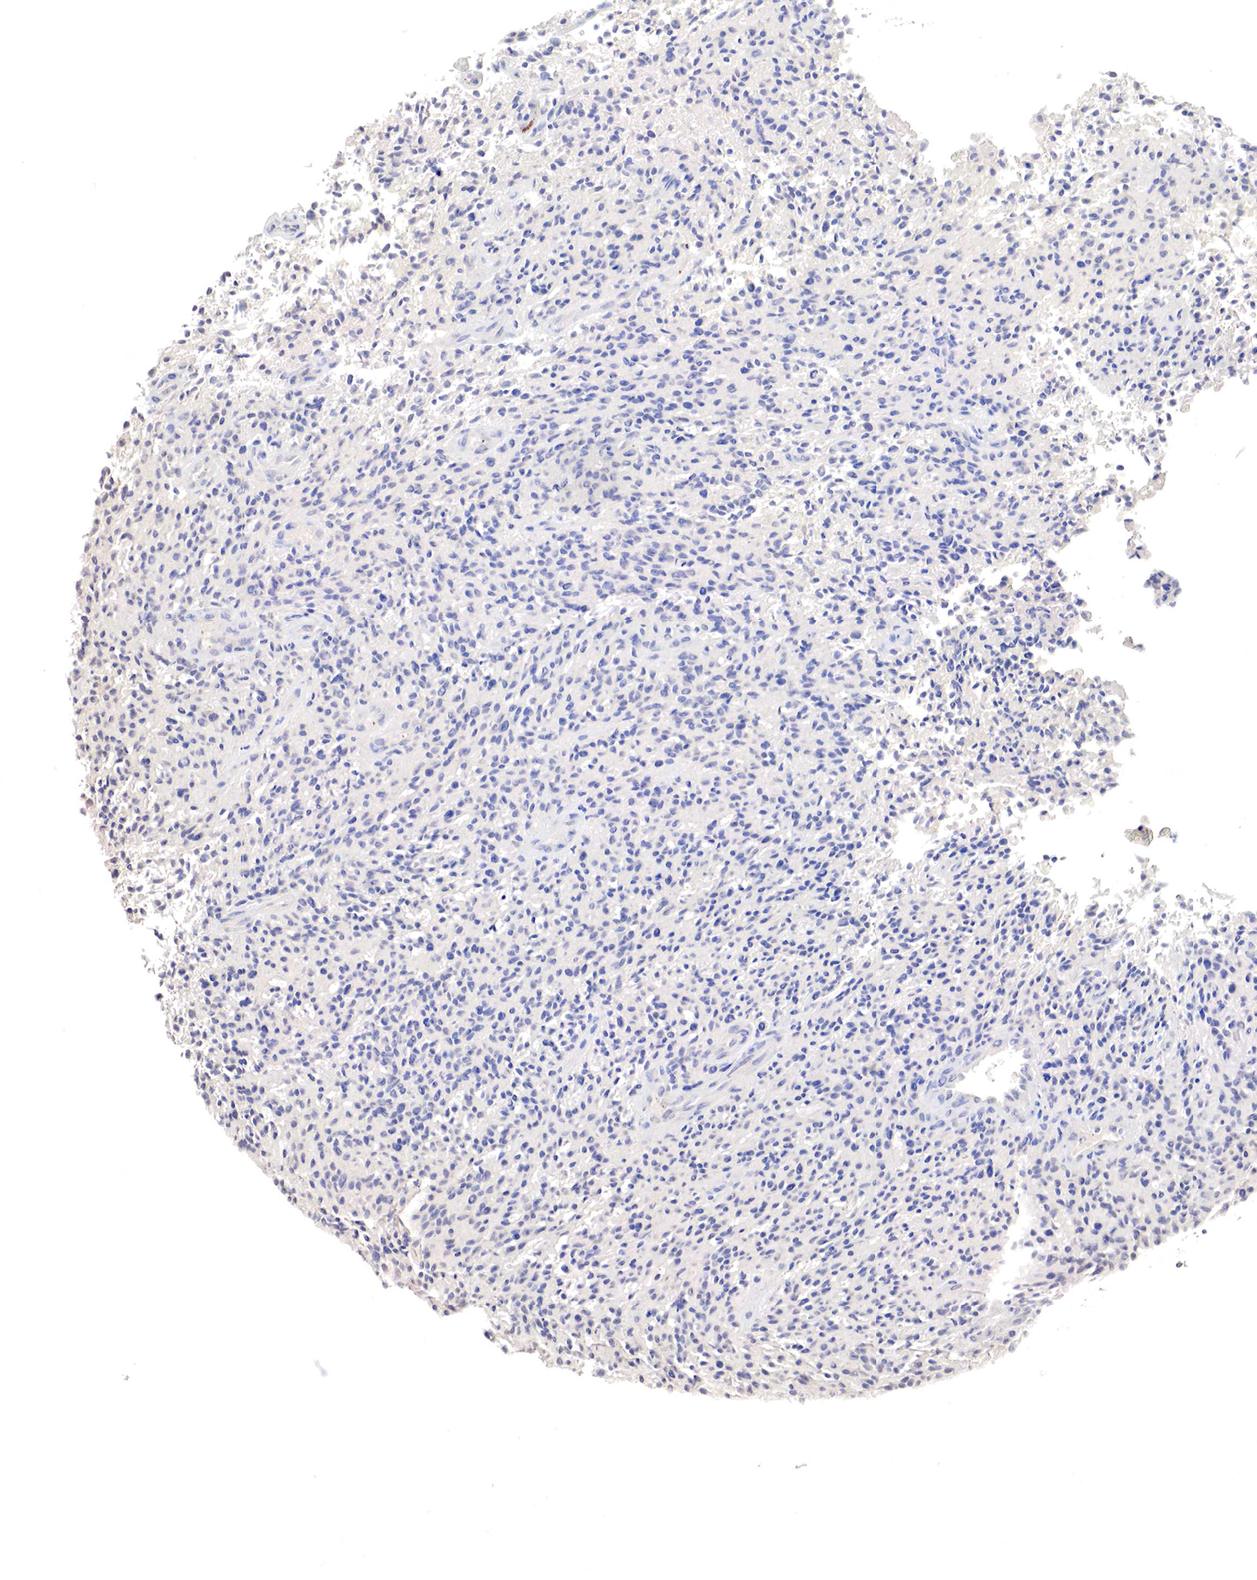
{"staining": {"intensity": "negative", "quantity": "none", "location": "none"}, "tissue": "glioma", "cell_type": "Tumor cells", "image_type": "cancer", "snomed": [{"axis": "morphology", "description": "Glioma, malignant, High grade"}, {"axis": "topography", "description": "Brain"}], "caption": "DAB immunohistochemical staining of high-grade glioma (malignant) demonstrates no significant positivity in tumor cells.", "gene": "GATA1", "patient": {"sex": "female", "age": 13}}